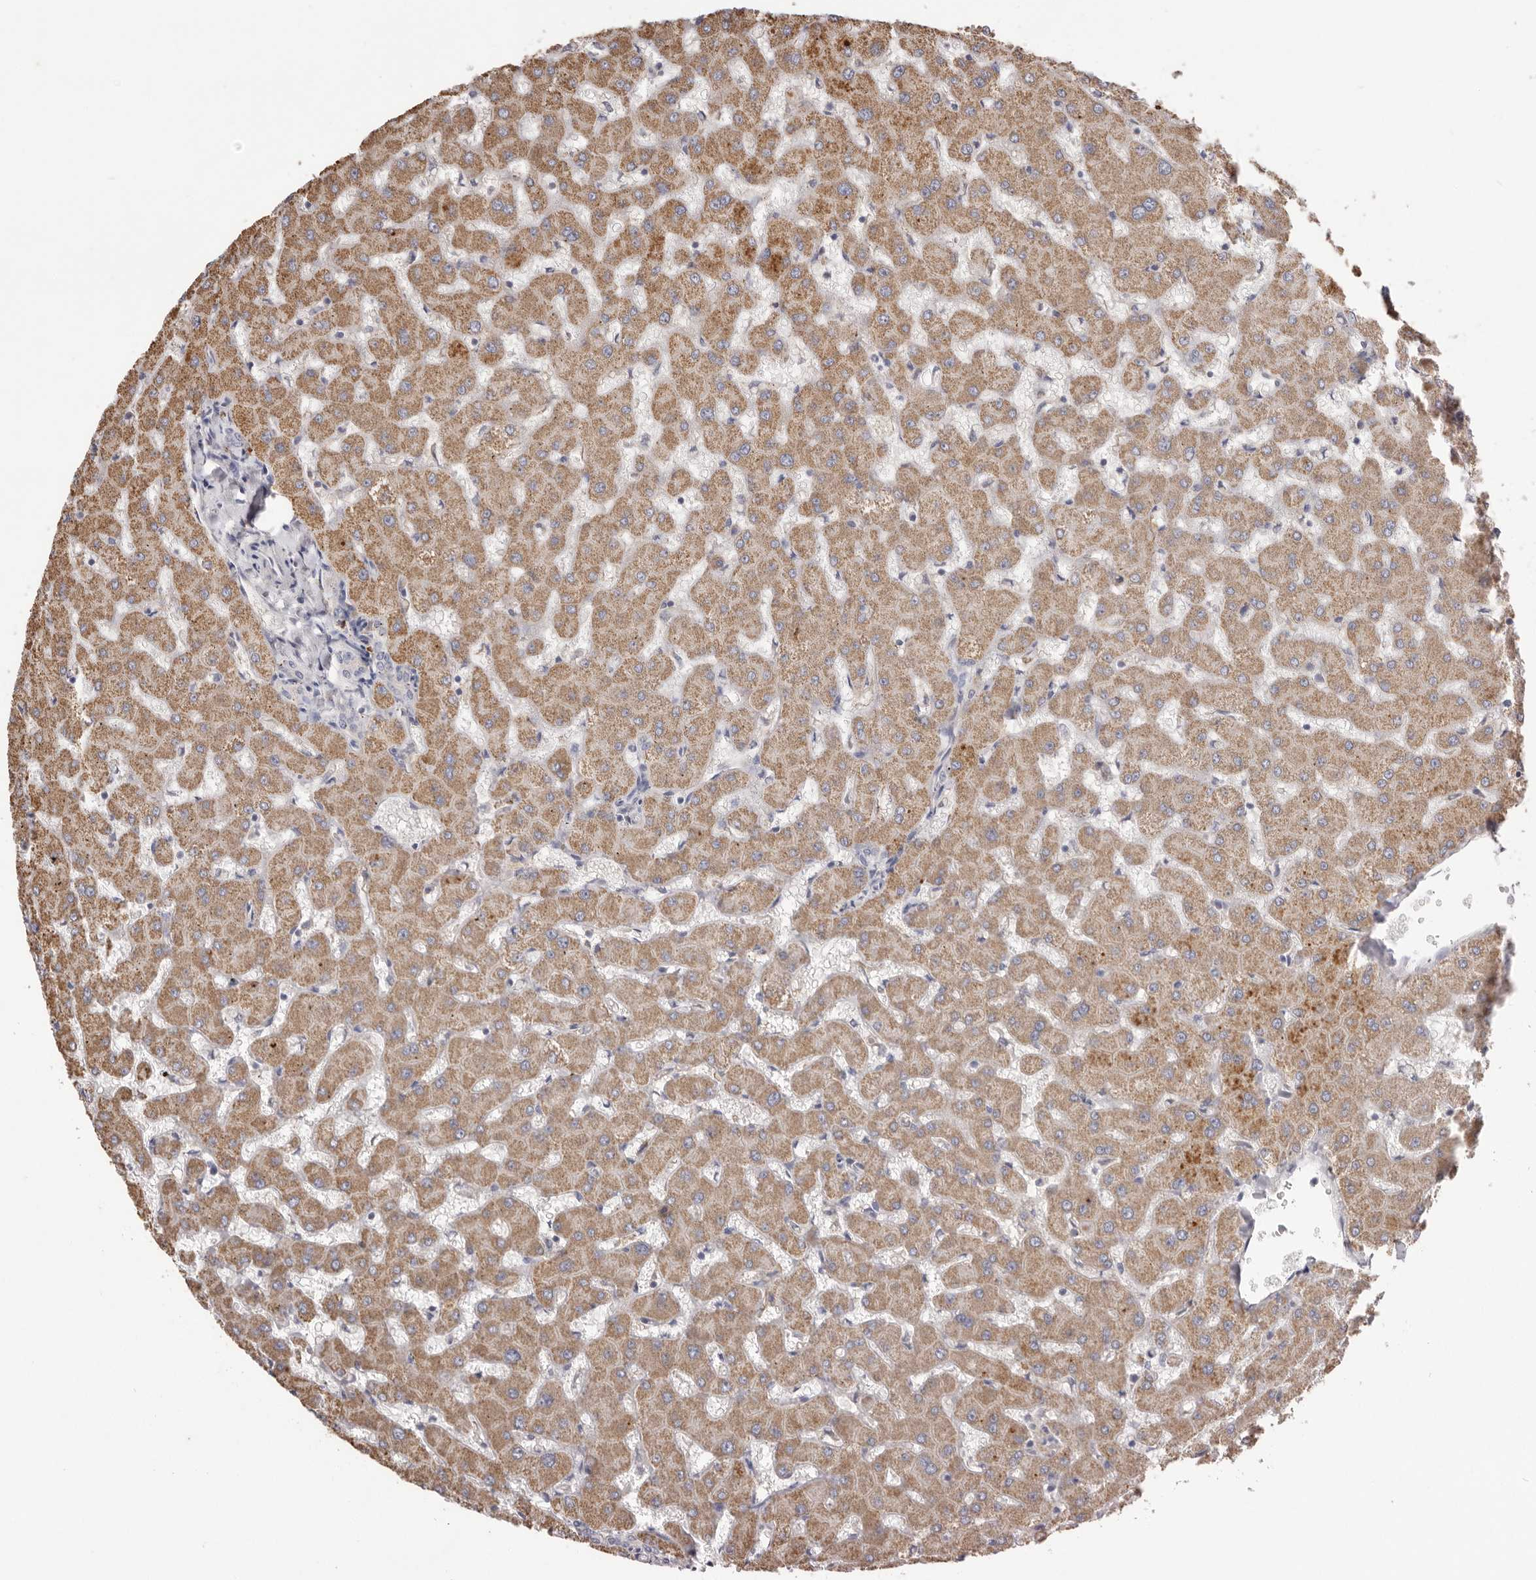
{"staining": {"intensity": "negative", "quantity": "none", "location": "none"}, "tissue": "liver", "cell_type": "Cholangiocytes", "image_type": "normal", "snomed": [{"axis": "morphology", "description": "Normal tissue, NOS"}, {"axis": "topography", "description": "Liver"}], "caption": "Cholangiocytes are negative for protein expression in normal human liver. (DAB immunohistochemistry (IHC), high magnification).", "gene": "HCAR2", "patient": {"sex": "female", "age": 63}}